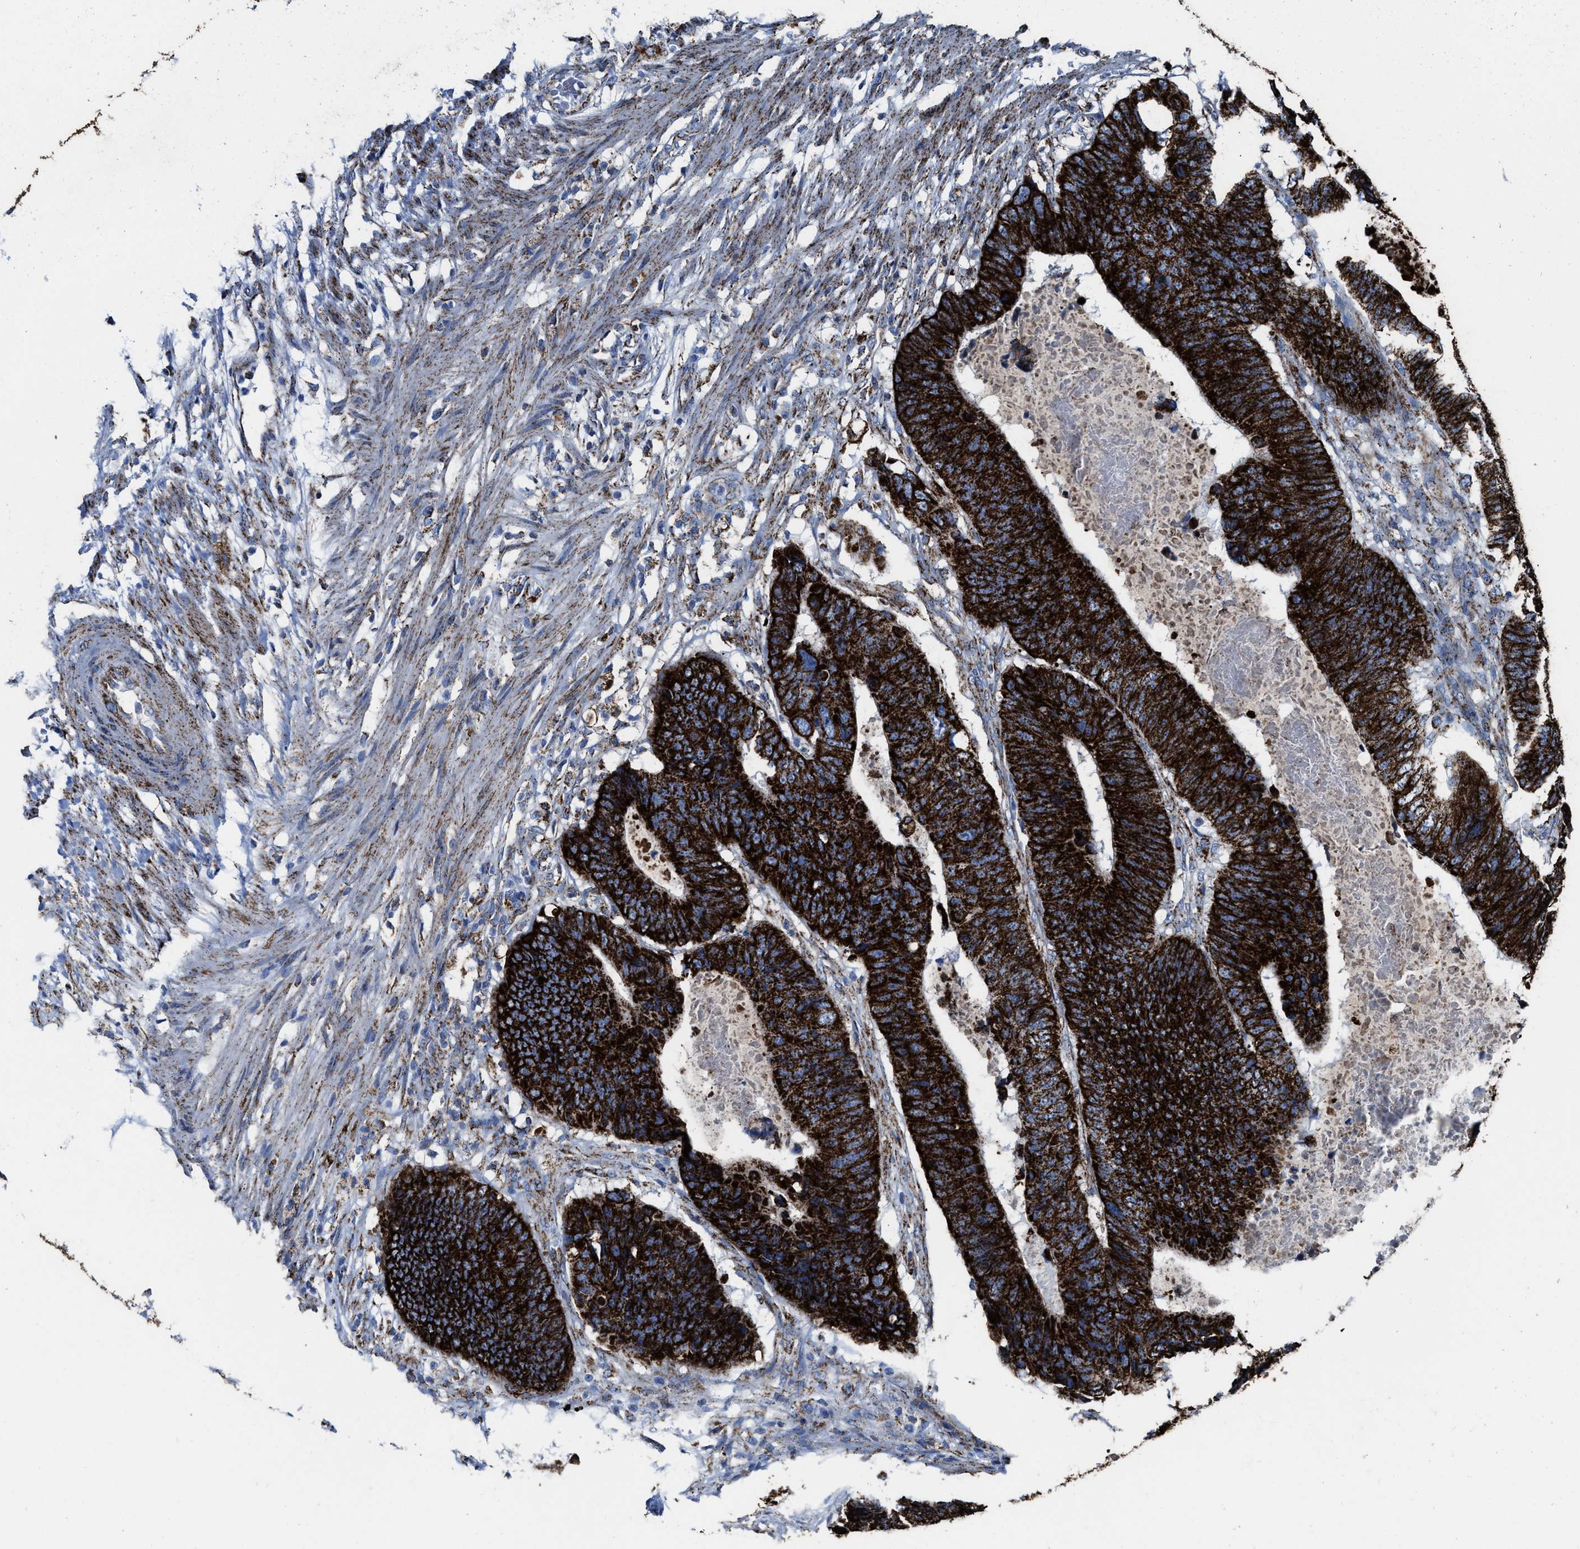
{"staining": {"intensity": "strong", "quantity": ">75%", "location": "cytoplasmic/membranous"}, "tissue": "colorectal cancer", "cell_type": "Tumor cells", "image_type": "cancer", "snomed": [{"axis": "morphology", "description": "Adenocarcinoma, NOS"}, {"axis": "topography", "description": "Colon"}], "caption": "There is high levels of strong cytoplasmic/membranous expression in tumor cells of adenocarcinoma (colorectal), as demonstrated by immunohistochemical staining (brown color).", "gene": "ALDH1B1", "patient": {"sex": "male", "age": 56}}